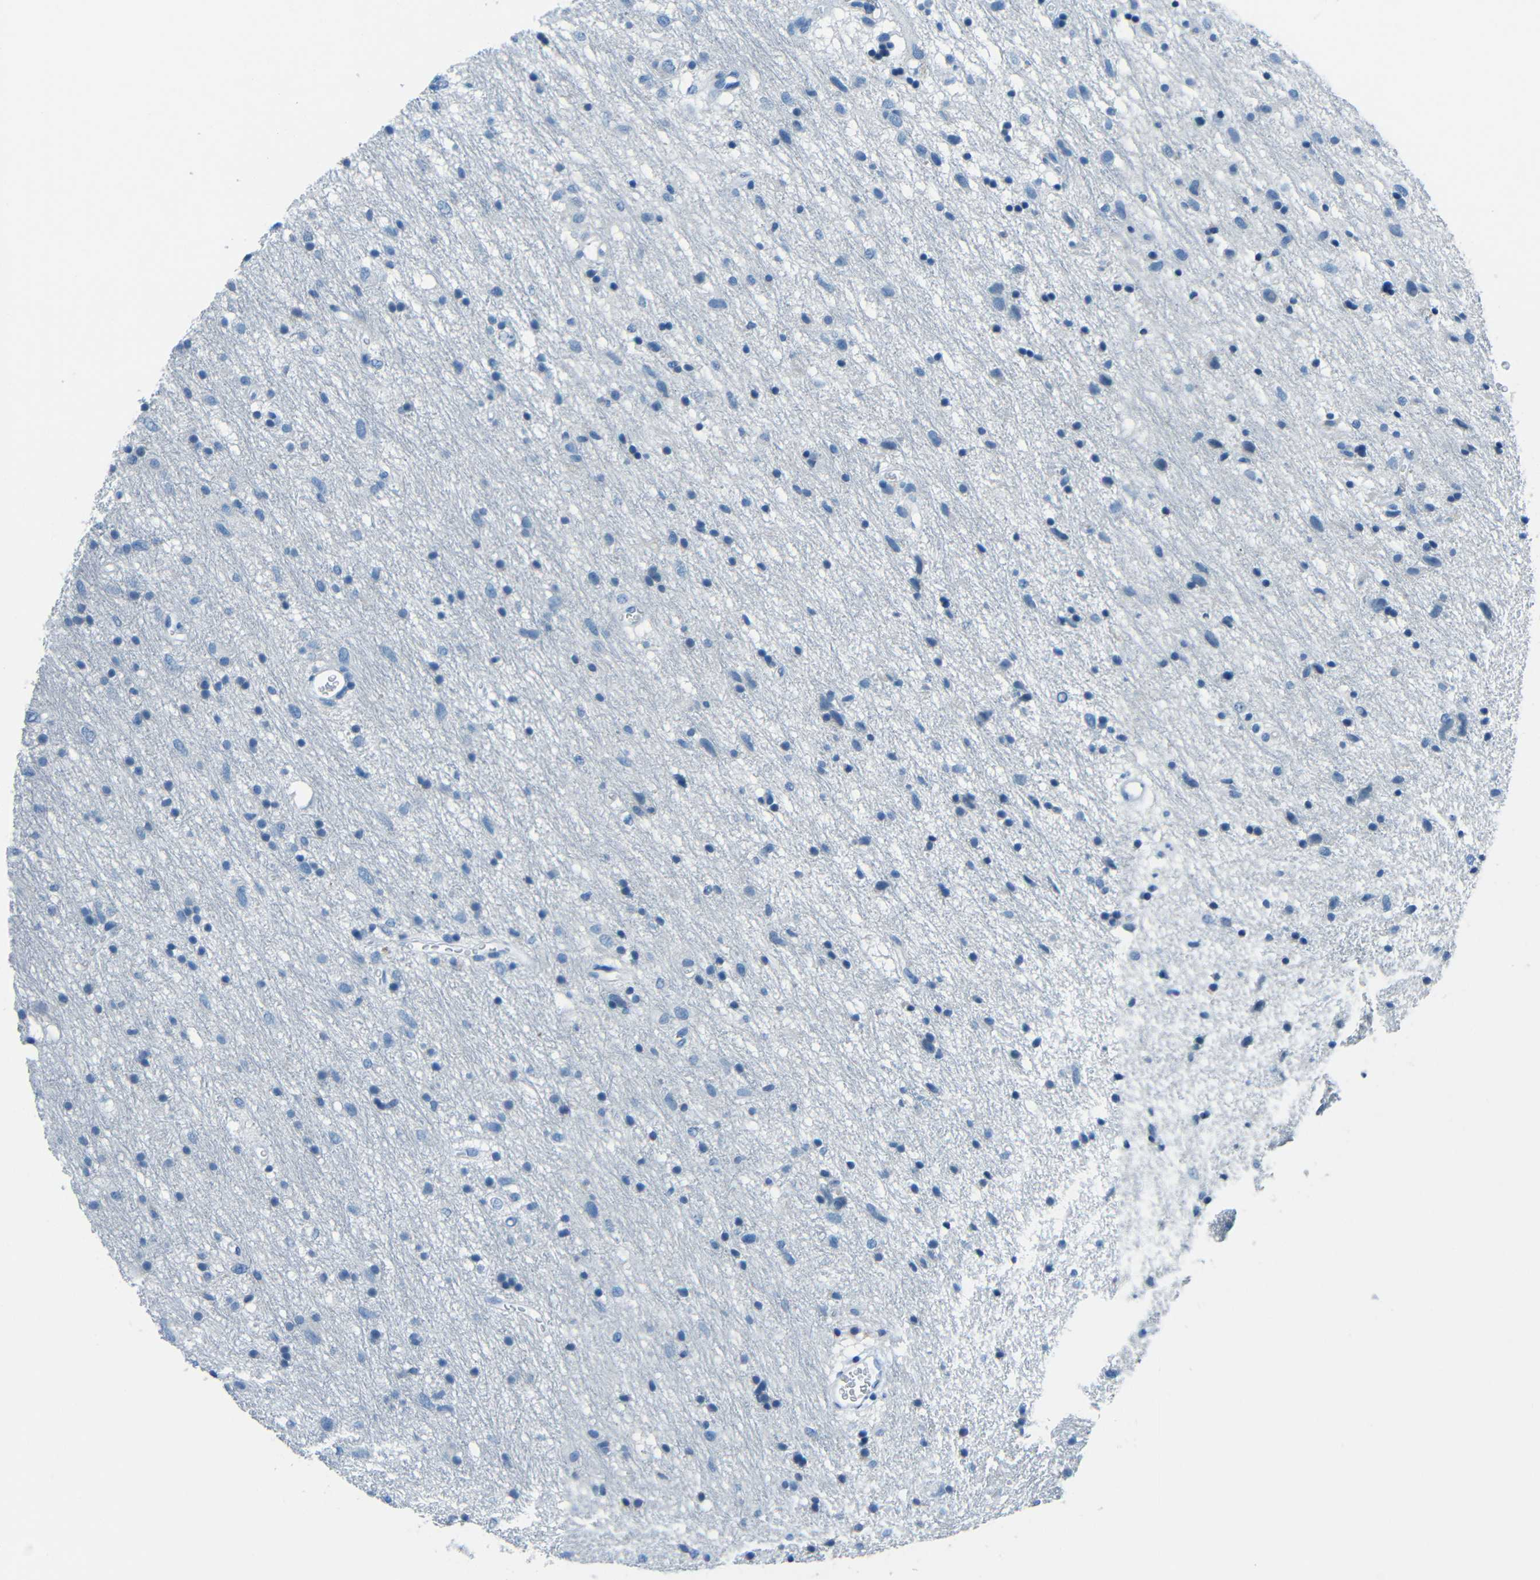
{"staining": {"intensity": "negative", "quantity": "none", "location": "none"}, "tissue": "glioma", "cell_type": "Tumor cells", "image_type": "cancer", "snomed": [{"axis": "morphology", "description": "Glioma, malignant, Low grade"}, {"axis": "topography", "description": "Brain"}], "caption": "This is a micrograph of immunohistochemistry (IHC) staining of glioma, which shows no positivity in tumor cells.", "gene": "FBN2", "patient": {"sex": "male", "age": 77}}